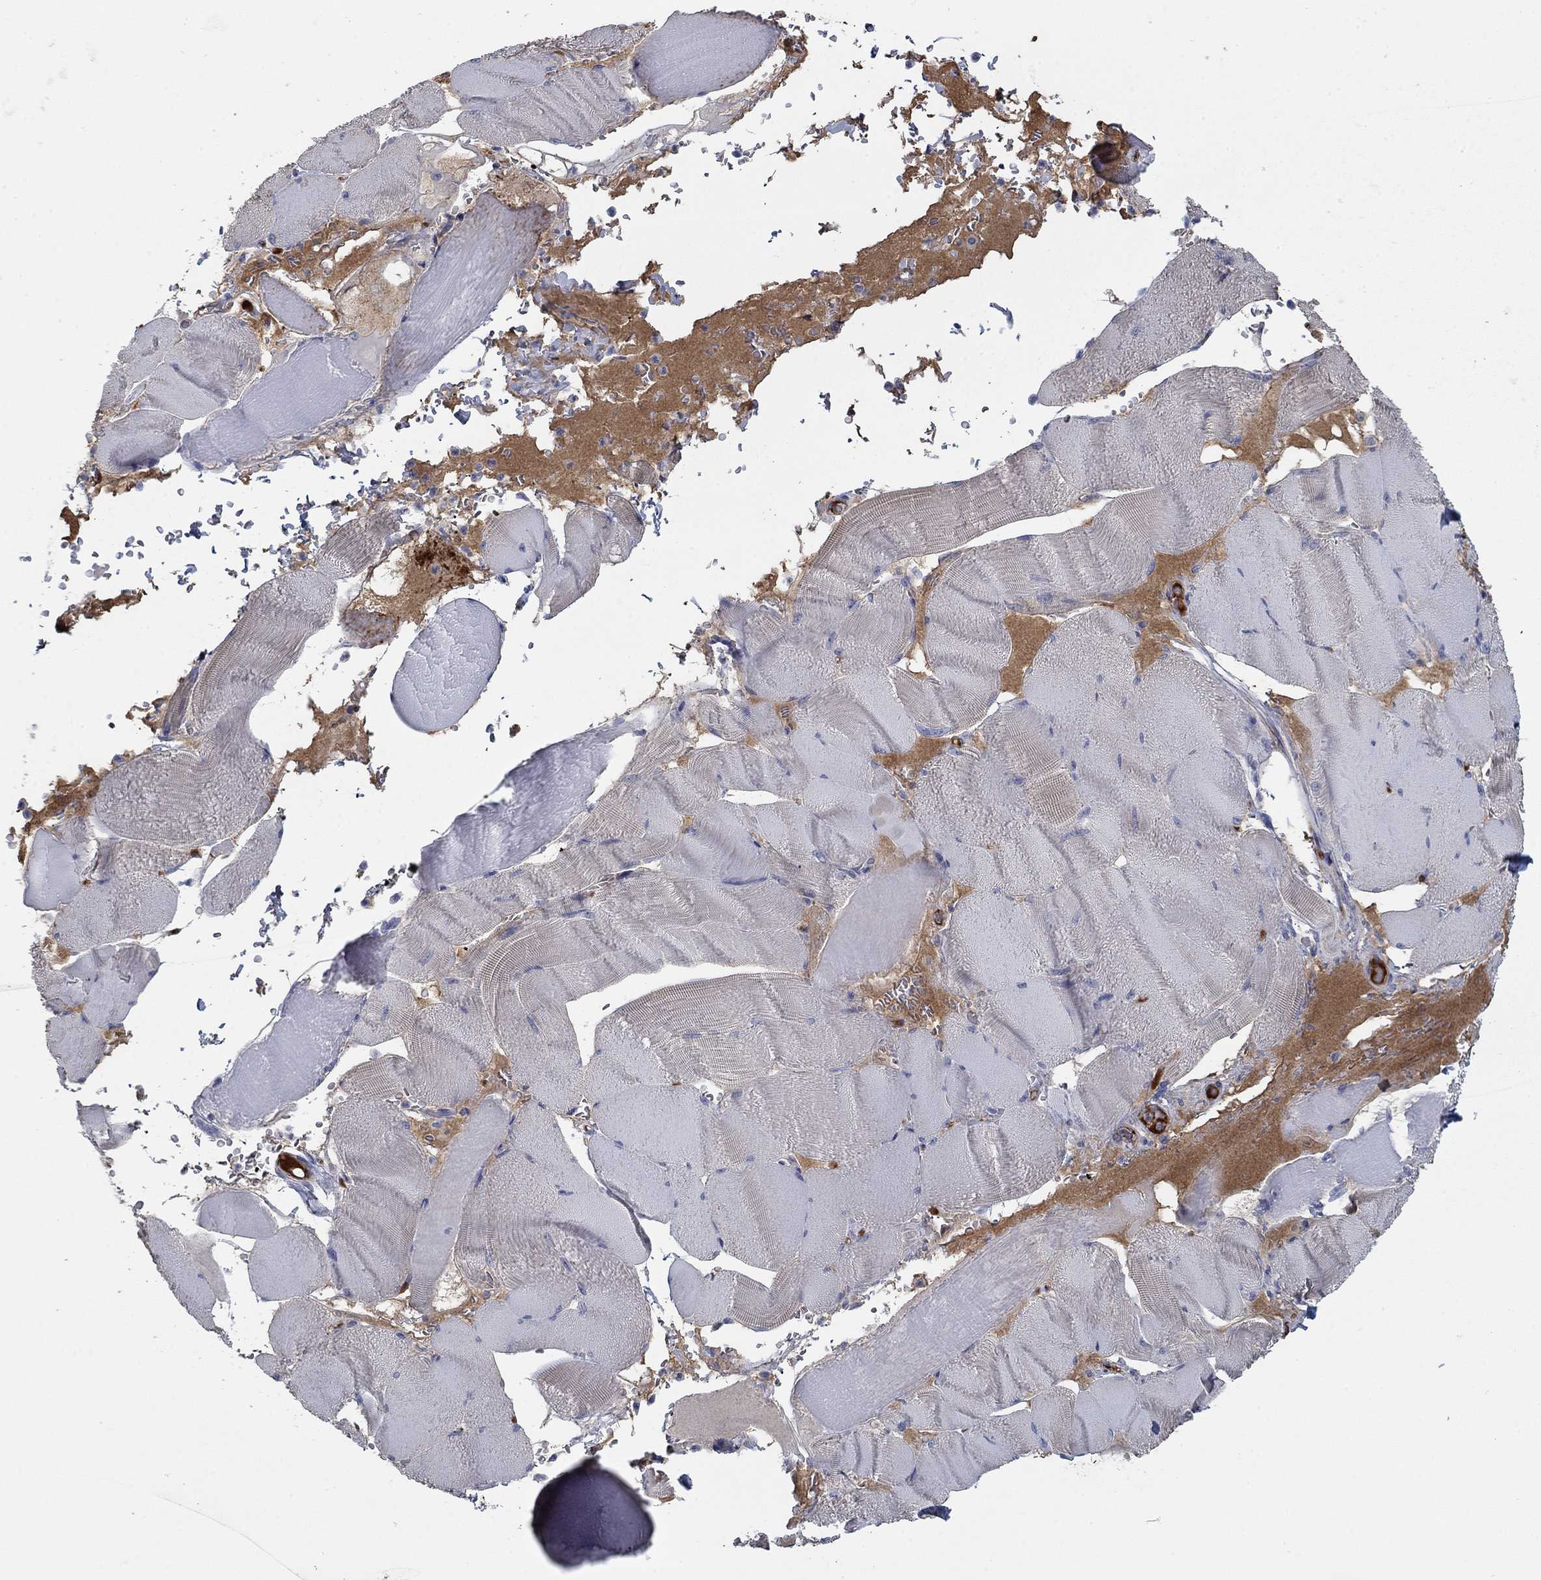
{"staining": {"intensity": "negative", "quantity": "none", "location": "none"}, "tissue": "skeletal muscle", "cell_type": "Myocytes", "image_type": "normal", "snomed": [{"axis": "morphology", "description": "Normal tissue, NOS"}, {"axis": "topography", "description": "Skeletal muscle"}], "caption": "Photomicrograph shows no protein staining in myocytes of unremarkable skeletal muscle. (DAB (3,3'-diaminobenzidine) immunohistochemistry with hematoxylin counter stain).", "gene": "APOC3", "patient": {"sex": "male", "age": 56}}